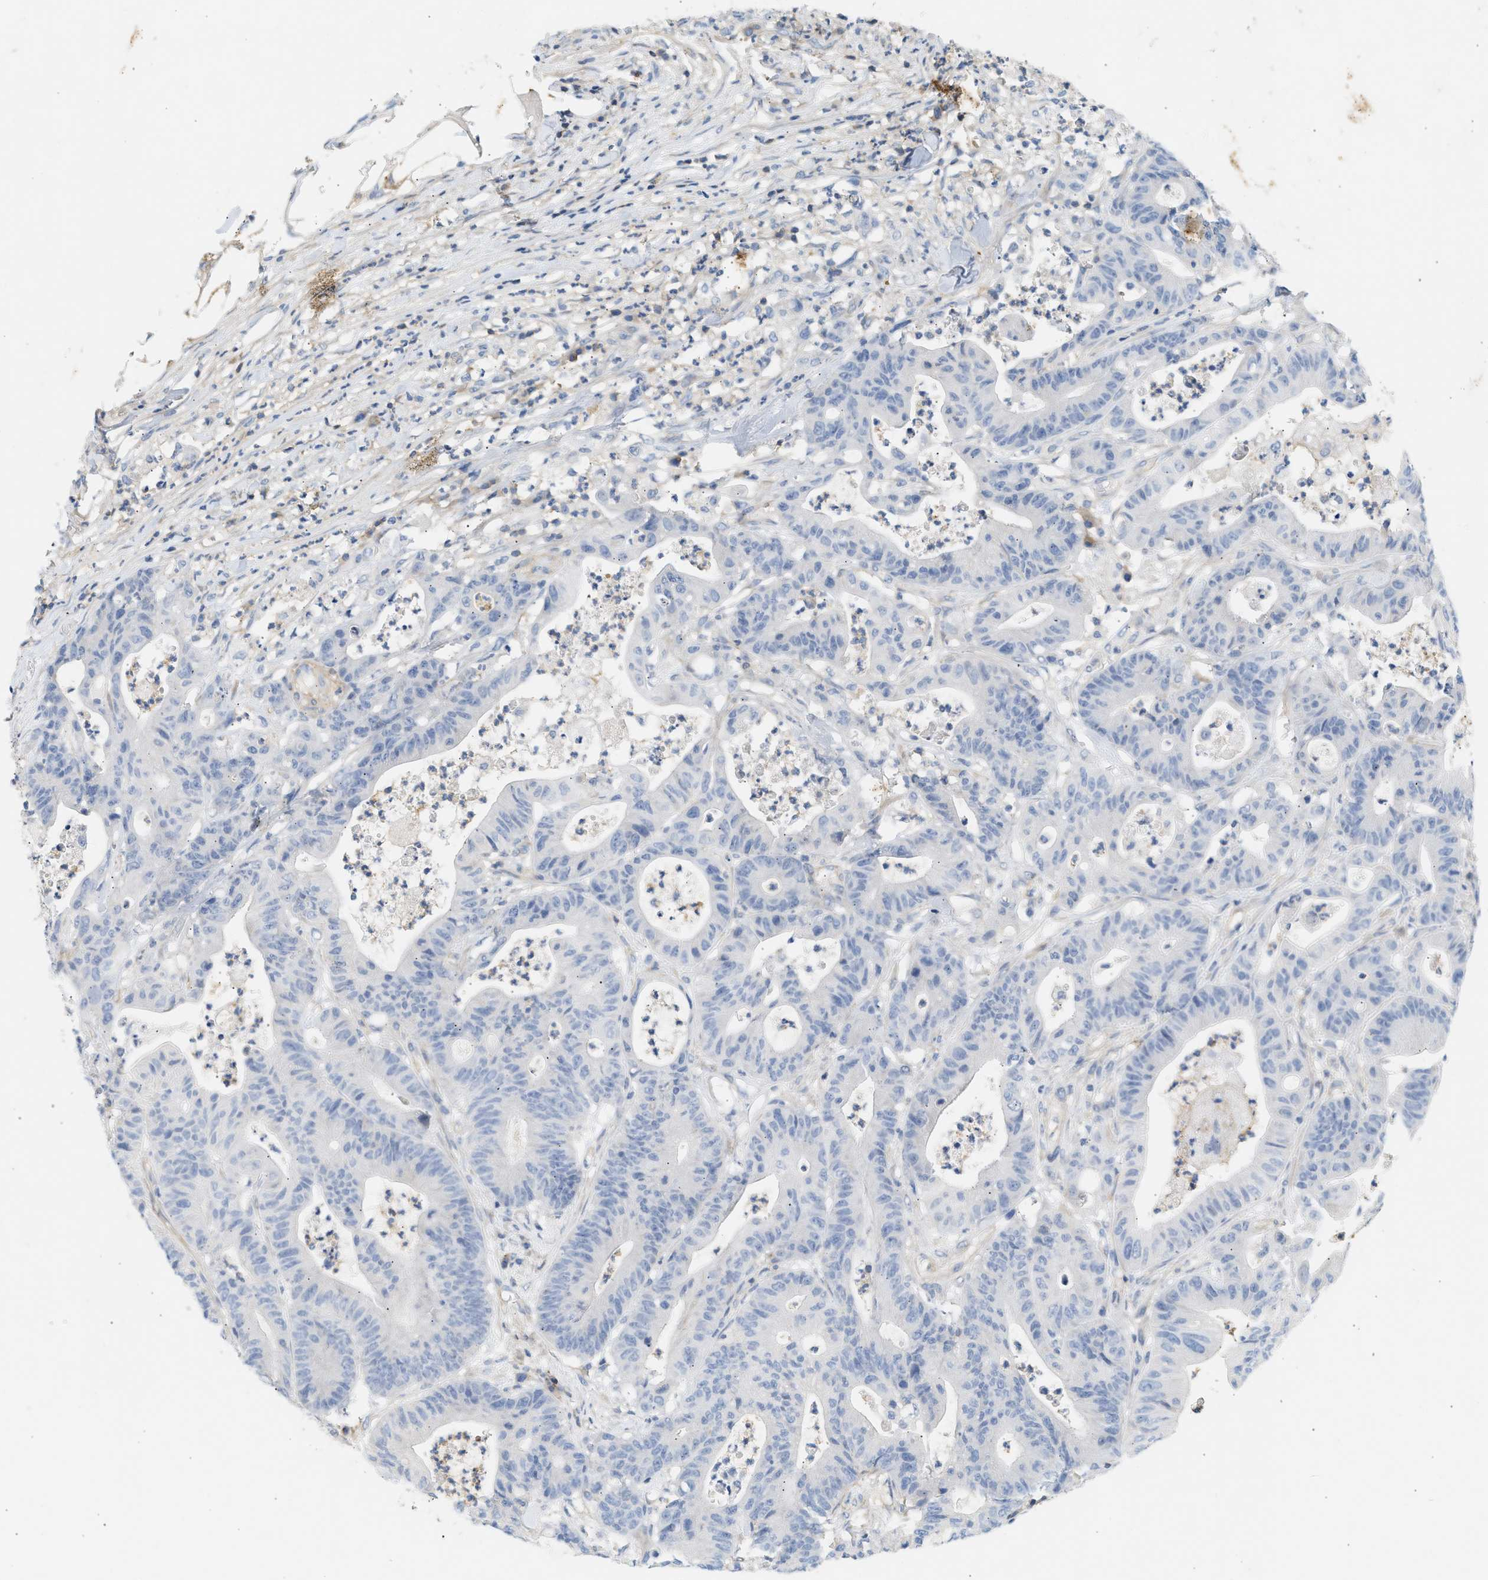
{"staining": {"intensity": "negative", "quantity": "none", "location": "none"}, "tissue": "colorectal cancer", "cell_type": "Tumor cells", "image_type": "cancer", "snomed": [{"axis": "morphology", "description": "Adenocarcinoma, NOS"}, {"axis": "topography", "description": "Colon"}], "caption": "An immunohistochemistry (IHC) histopathology image of adenocarcinoma (colorectal) is shown. There is no staining in tumor cells of adenocarcinoma (colorectal).", "gene": "BVES", "patient": {"sex": "female", "age": 84}}